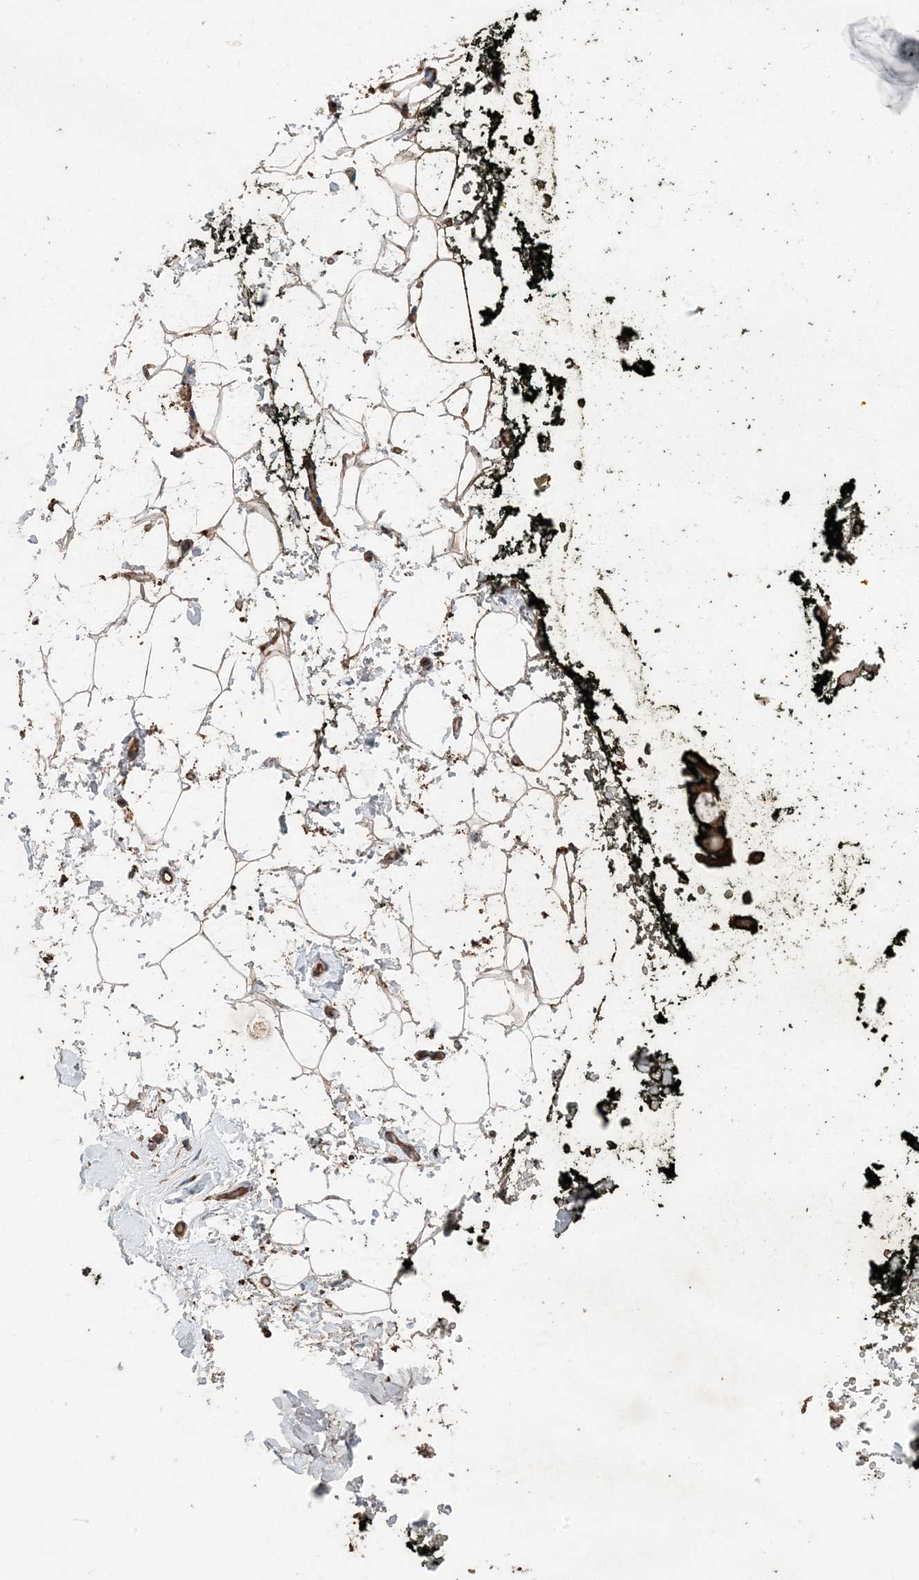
{"staining": {"intensity": "weak", "quantity": ">75%", "location": "cytoplasmic/membranous"}, "tissue": "adipose tissue", "cell_type": "Adipocytes", "image_type": "normal", "snomed": [{"axis": "morphology", "description": "Normal tissue, NOS"}, {"axis": "morphology", "description": "Adenocarcinoma, NOS"}, {"axis": "topography", "description": "Pancreas"}, {"axis": "topography", "description": "Peripheral nerve tissue"}], "caption": "Approximately >75% of adipocytes in unremarkable human adipose tissue reveal weak cytoplasmic/membranous protein staining as visualized by brown immunohistochemical staining.", "gene": "PDIA6", "patient": {"sex": "male", "age": 59}}